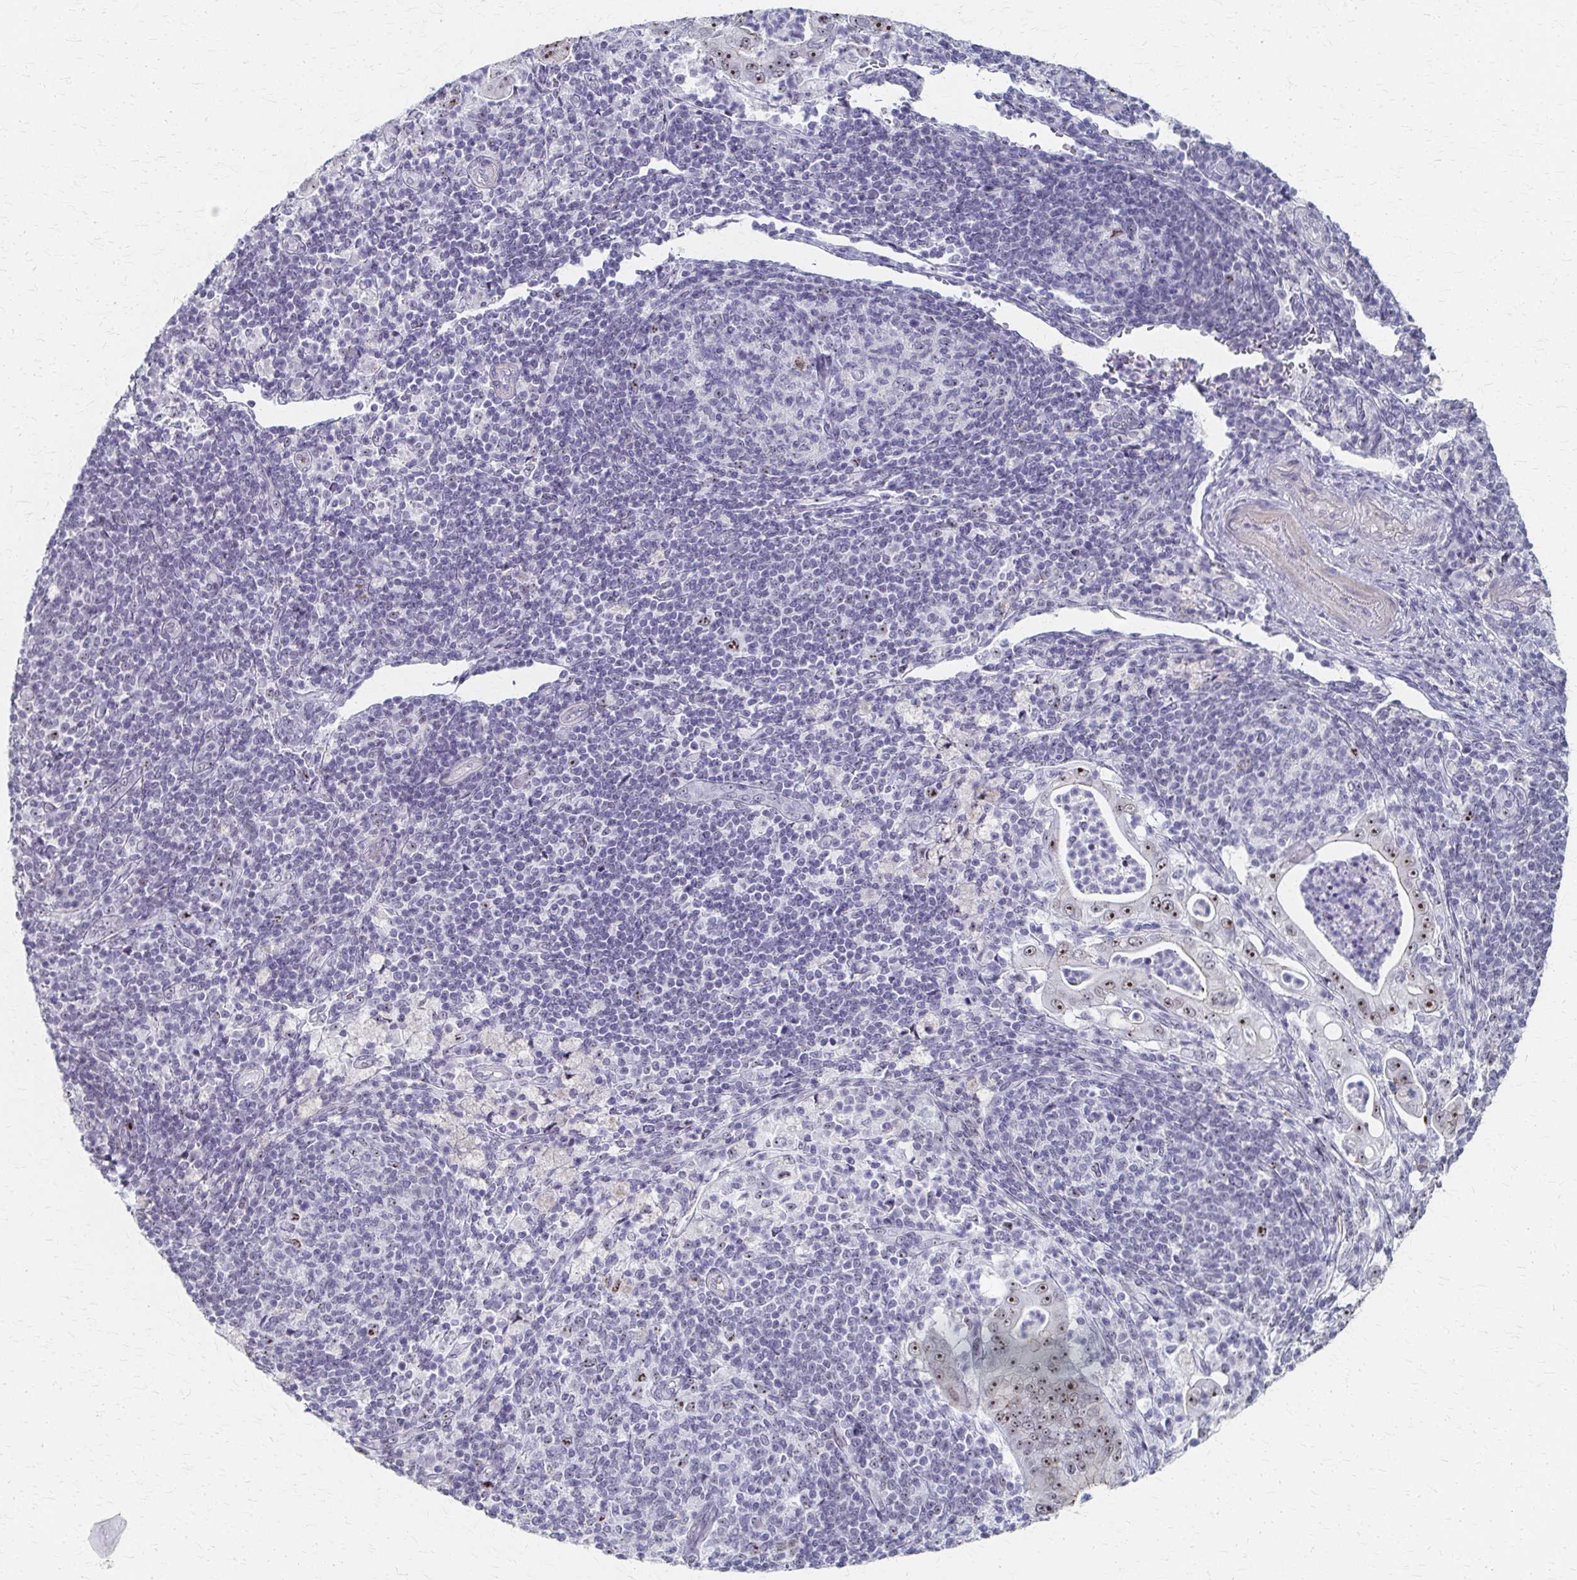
{"staining": {"intensity": "moderate", "quantity": ">75%", "location": "nuclear"}, "tissue": "pancreatic cancer", "cell_type": "Tumor cells", "image_type": "cancer", "snomed": [{"axis": "morphology", "description": "Adenocarcinoma, NOS"}, {"axis": "topography", "description": "Pancreas"}], "caption": "The photomicrograph shows a brown stain indicating the presence of a protein in the nuclear of tumor cells in pancreatic cancer.", "gene": "PES1", "patient": {"sex": "male", "age": 71}}